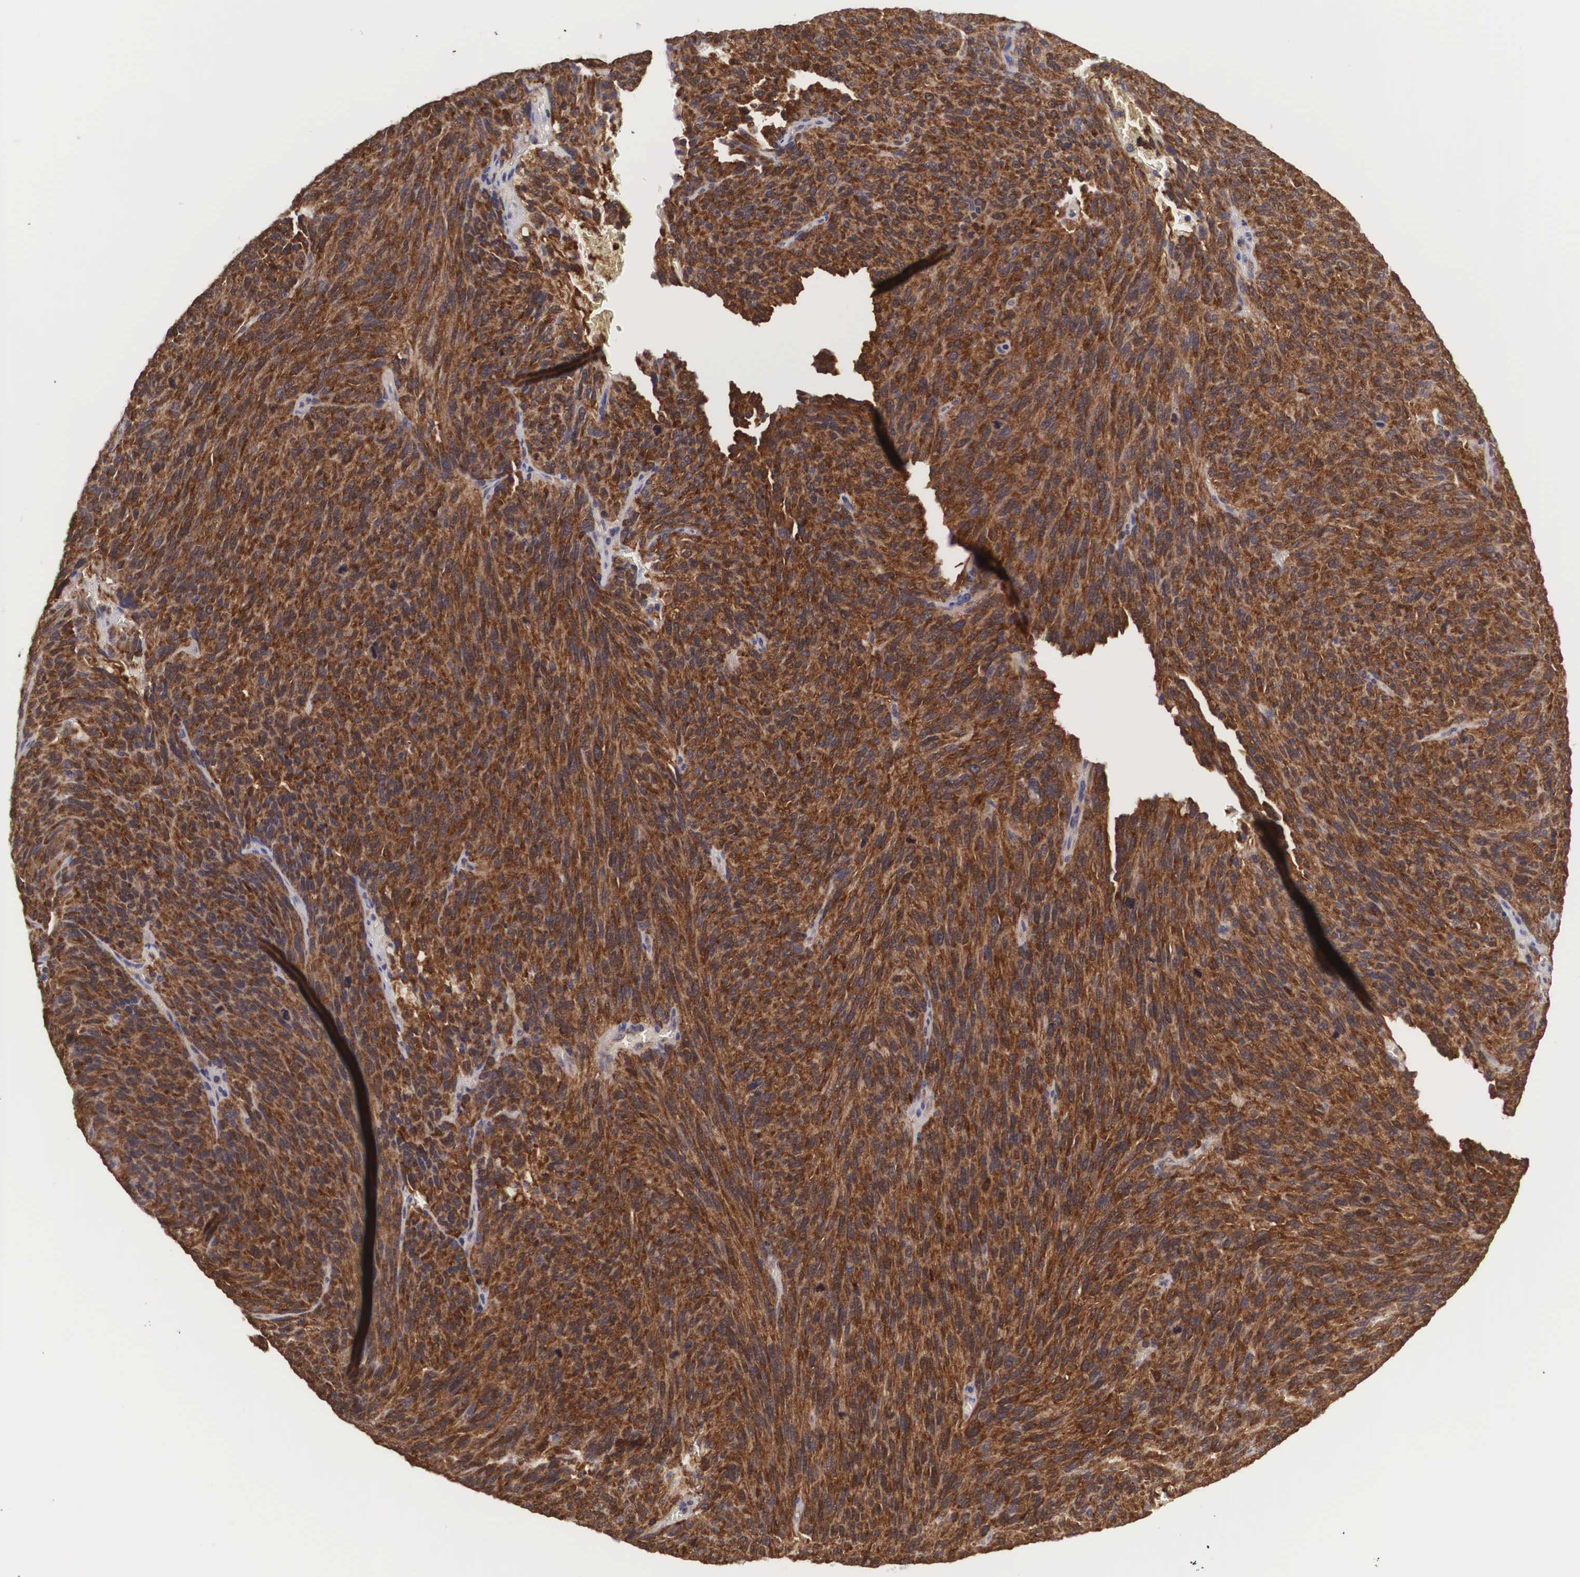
{"staining": {"intensity": "strong", "quantity": ">75%", "location": "cytoplasmic/membranous"}, "tissue": "melanoma", "cell_type": "Tumor cells", "image_type": "cancer", "snomed": [{"axis": "morphology", "description": "Malignant melanoma, NOS"}, {"axis": "topography", "description": "Skin"}], "caption": "Strong cytoplasmic/membranous staining is present in approximately >75% of tumor cells in melanoma.", "gene": "ADSL", "patient": {"sex": "male", "age": 76}}